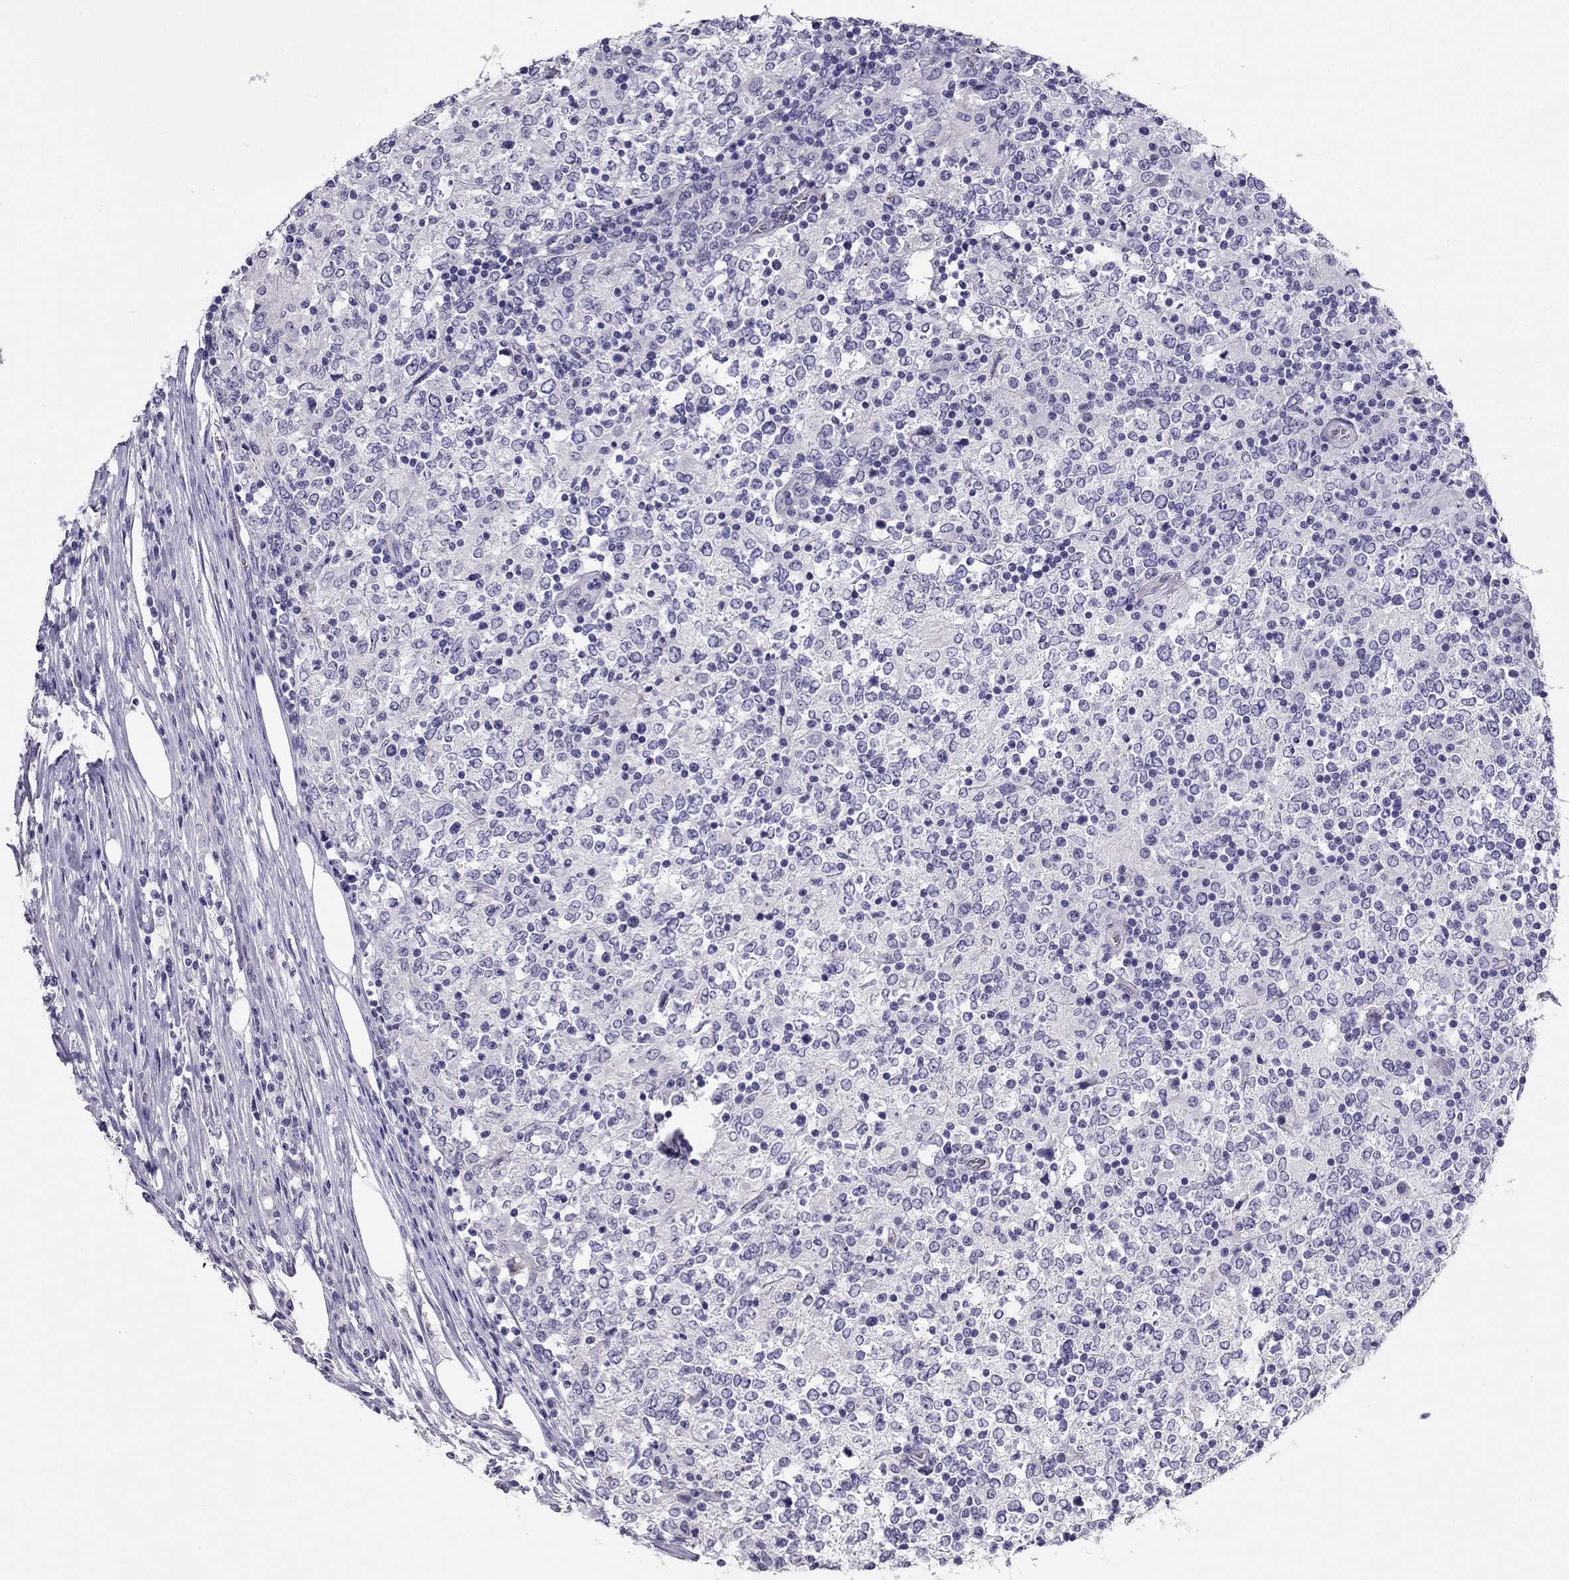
{"staining": {"intensity": "negative", "quantity": "none", "location": "none"}, "tissue": "lymphoma", "cell_type": "Tumor cells", "image_type": "cancer", "snomed": [{"axis": "morphology", "description": "Malignant lymphoma, non-Hodgkin's type, High grade"}, {"axis": "topography", "description": "Lymph node"}], "caption": "Immunohistochemistry of lymphoma reveals no positivity in tumor cells.", "gene": "PDE6A", "patient": {"sex": "female", "age": 84}}